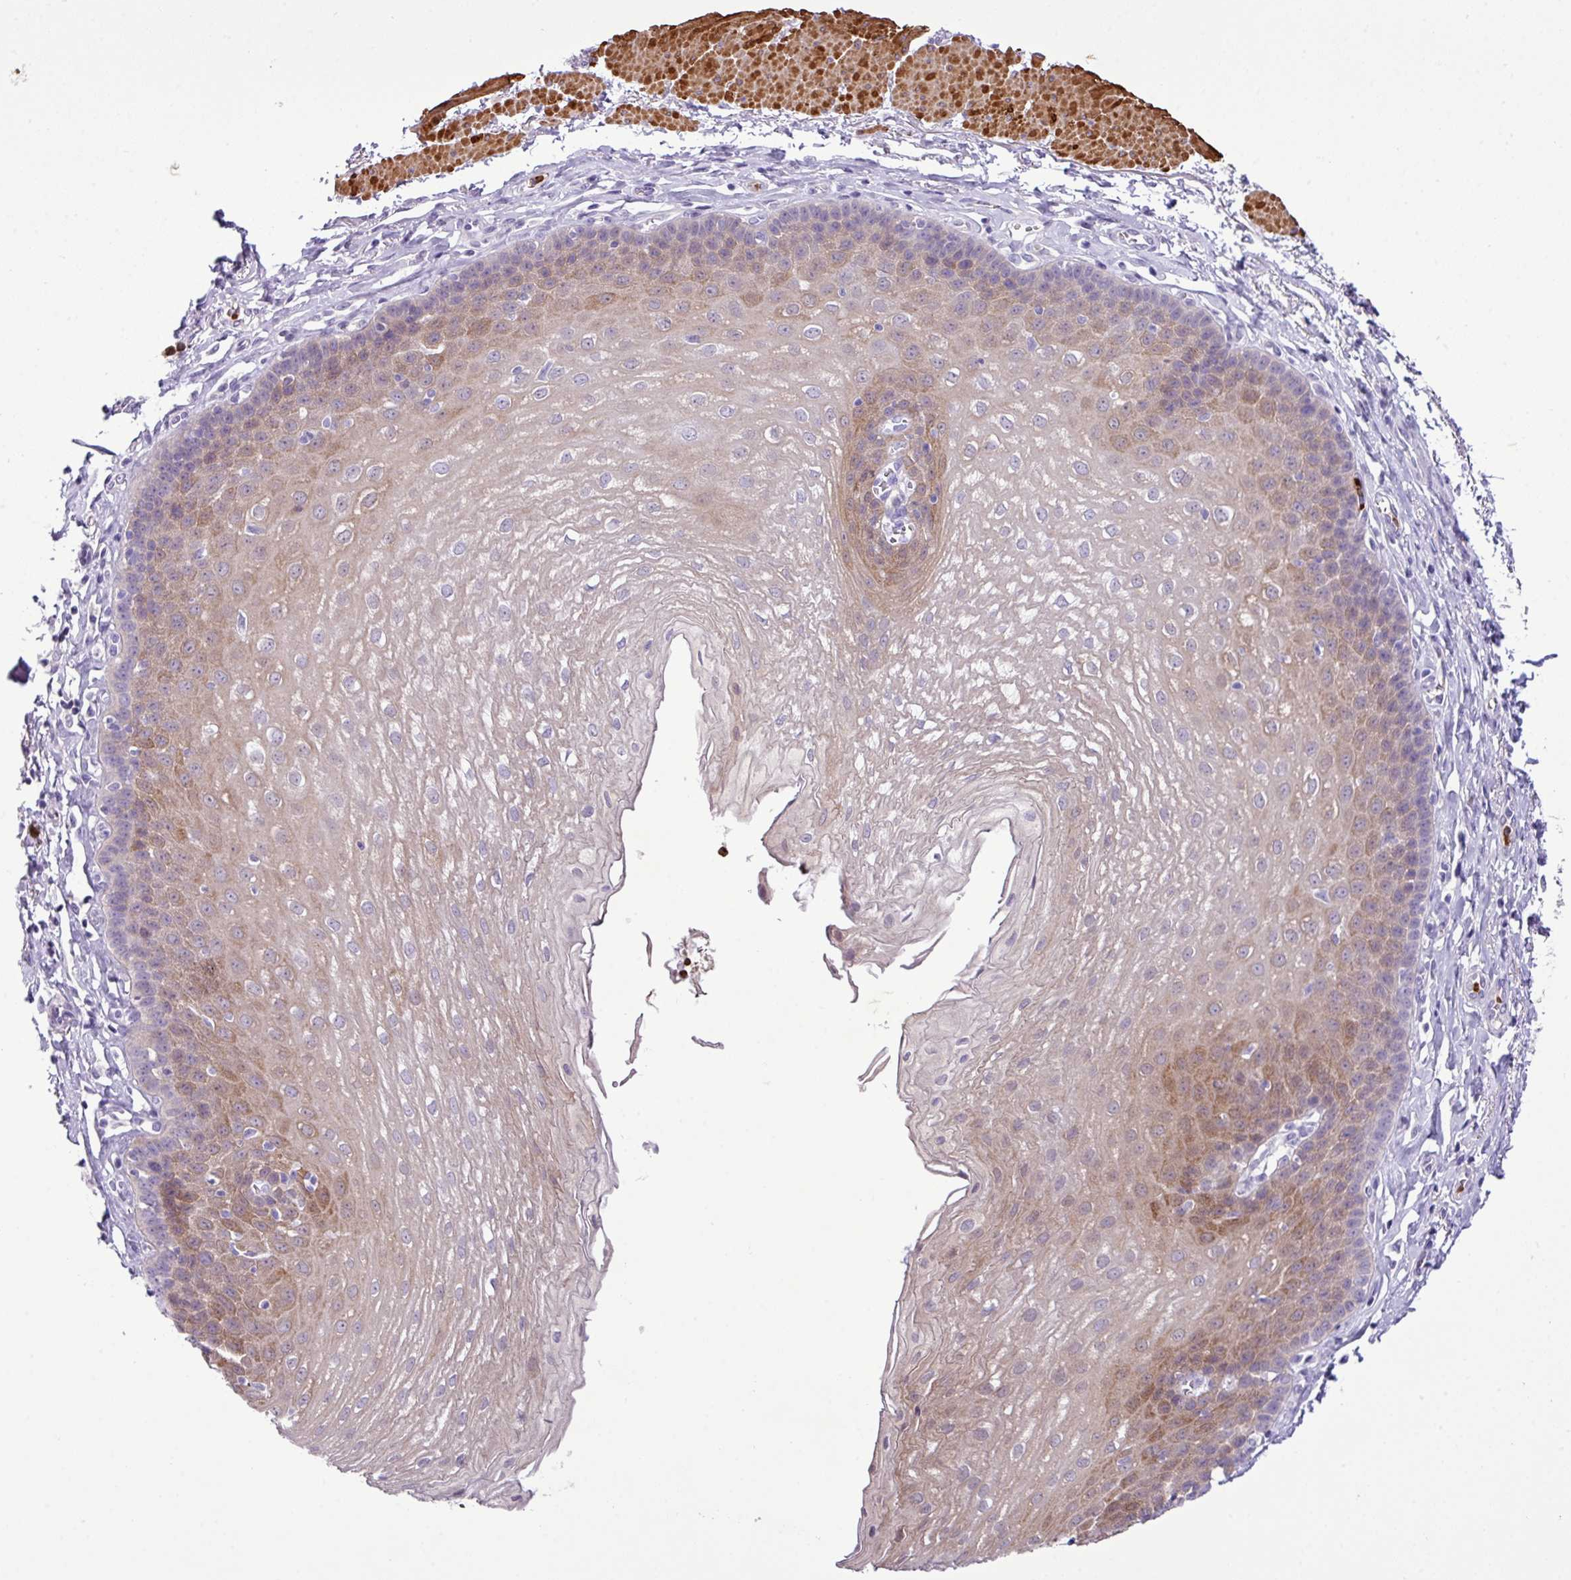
{"staining": {"intensity": "moderate", "quantity": "25%-75%", "location": "cytoplasmic/membranous"}, "tissue": "esophagus", "cell_type": "Squamous epithelial cells", "image_type": "normal", "snomed": [{"axis": "morphology", "description": "Normal tissue, NOS"}, {"axis": "topography", "description": "Esophagus"}], "caption": "An immunohistochemistry (IHC) micrograph of normal tissue is shown. Protein staining in brown shows moderate cytoplasmic/membranous positivity in esophagus within squamous epithelial cells.", "gene": "ZSCAN5A", "patient": {"sex": "female", "age": 81}}